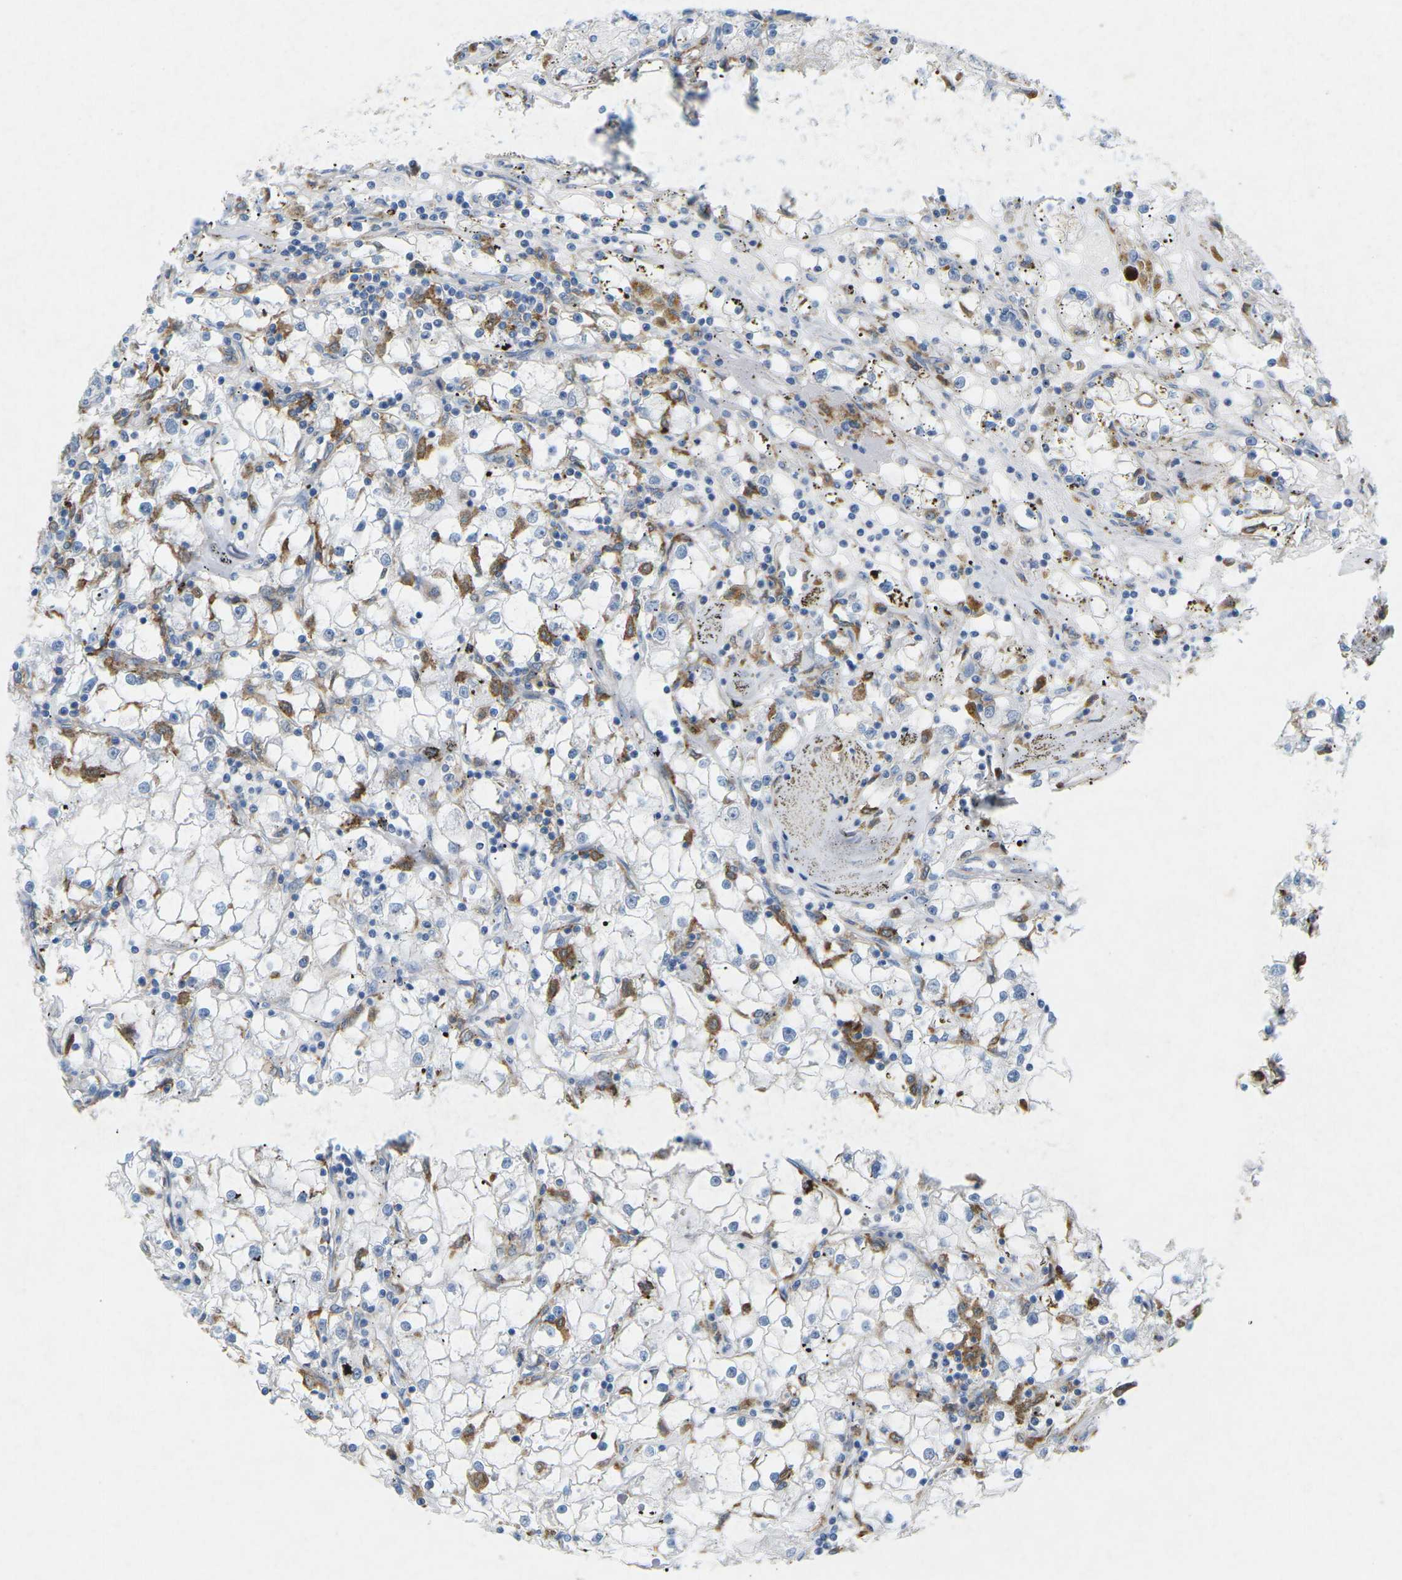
{"staining": {"intensity": "negative", "quantity": "none", "location": "none"}, "tissue": "renal cancer", "cell_type": "Tumor cells", "image_type": "cancer", "snomed": [{"axis": "morphology", "description": "Adenocarcinoma, NOS"}, {"axis": "topography", "description": "Kidney"}], "caption": "This is an immunohistochemistry (IHC) micrograph of adenocarcinoma (renal). There is no expression in tumor cells.", "gene": "STK11", "patient": {"sex": "male", "age": 56}}